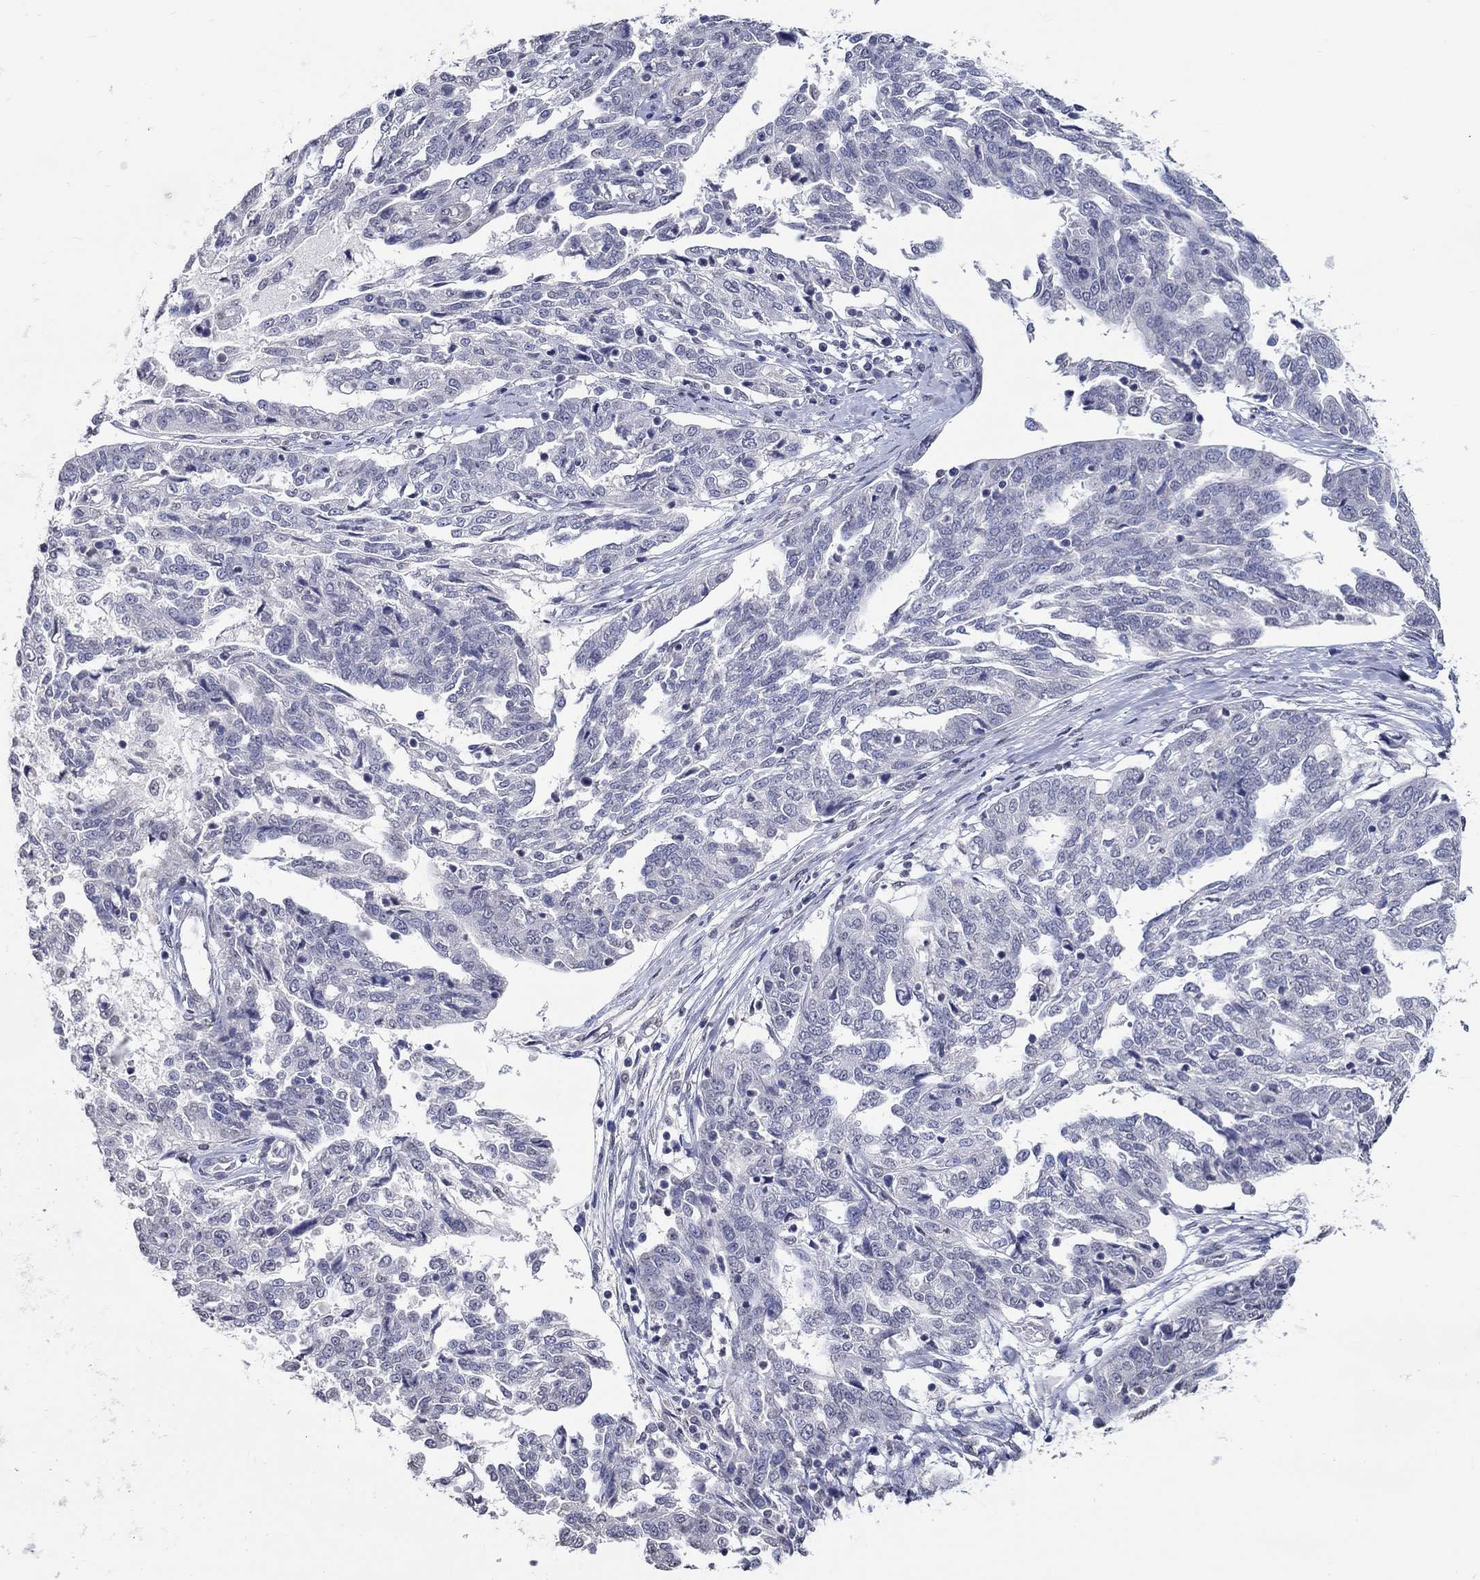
{"staining": {"intensity": "negative", "quantity": "none", "location": "none"}, "tissue": "ovarian cancer", "cell_type": "Tumor cells", "image_type": "cancer", "snomed": [{"axis": "morphology", "description": "Cystadenocarcinoma, serous, NOS"}, {"axis": "topography", "description": "Ovary"}], "caption": "The image demonstrates no significant positivity in tumor cells of ovarian cancer (serous cystadenocarcinoma). Brightfield microscopy of immunohistochemistry stained with DAB (3,3'-diaminobenzidine) (brown) and hematoxylin (blue), captured at high magnification.", "gene": "PDE1B", "patient": {"sex": "female", "age": 67}}